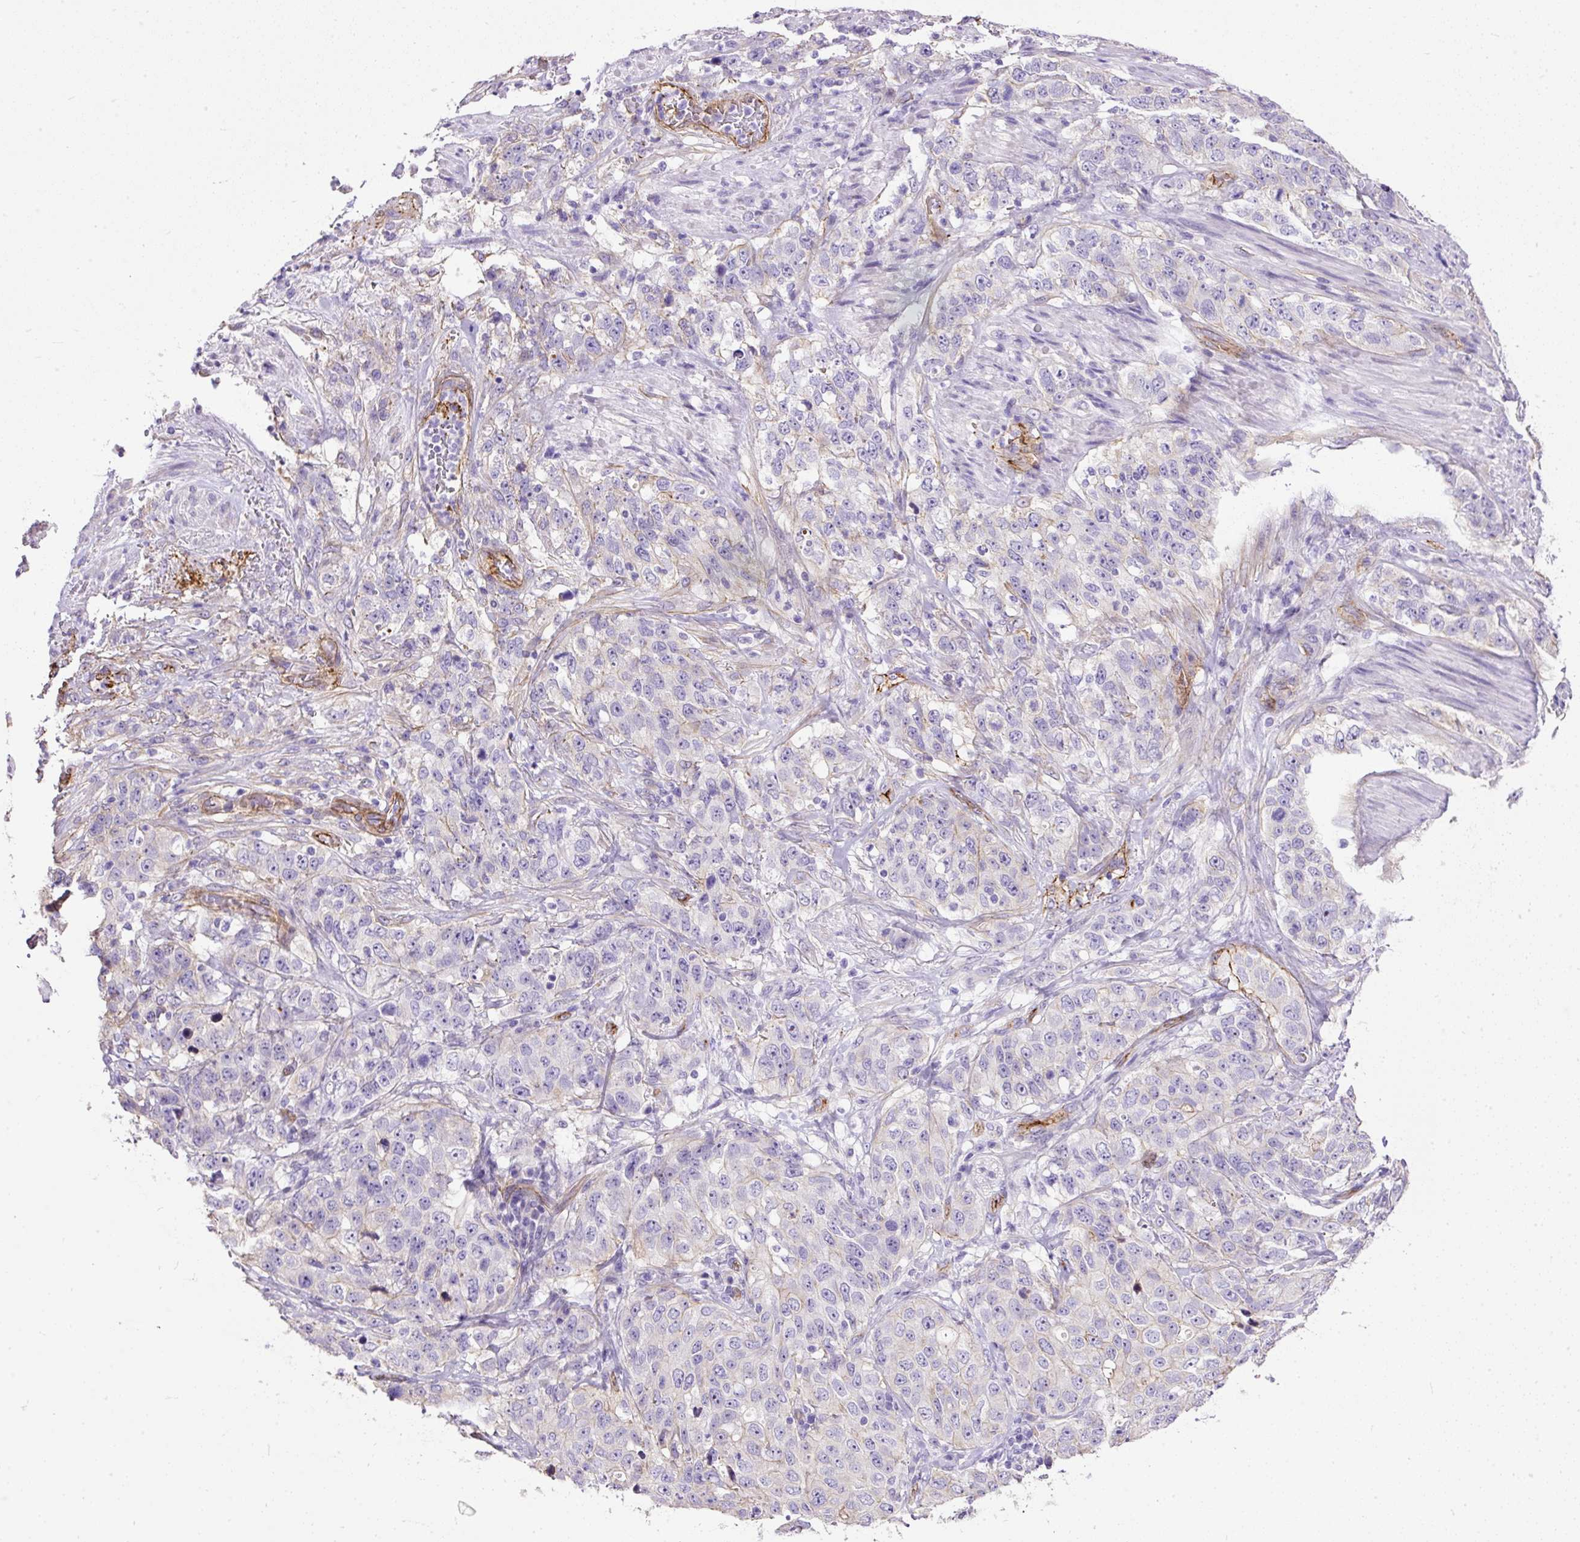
{"staining": {"intensity": "negative", "quantity": "none", "location": "none"}, "tissue": "stomach cancer", "cell_type": "Tumor cells", "image_type": "cancer", "snomed": [{"axis": "morphology", "description": "Adenocarcinoma, NOS"}, {"axis": "topography", "description": "Stomach"}], "caption": "There is no significant staining in tumor cells of adenocarcinoma (stomach).", "gene": "MAGEB16", "patient": {"sex": "male", "age": 48}}